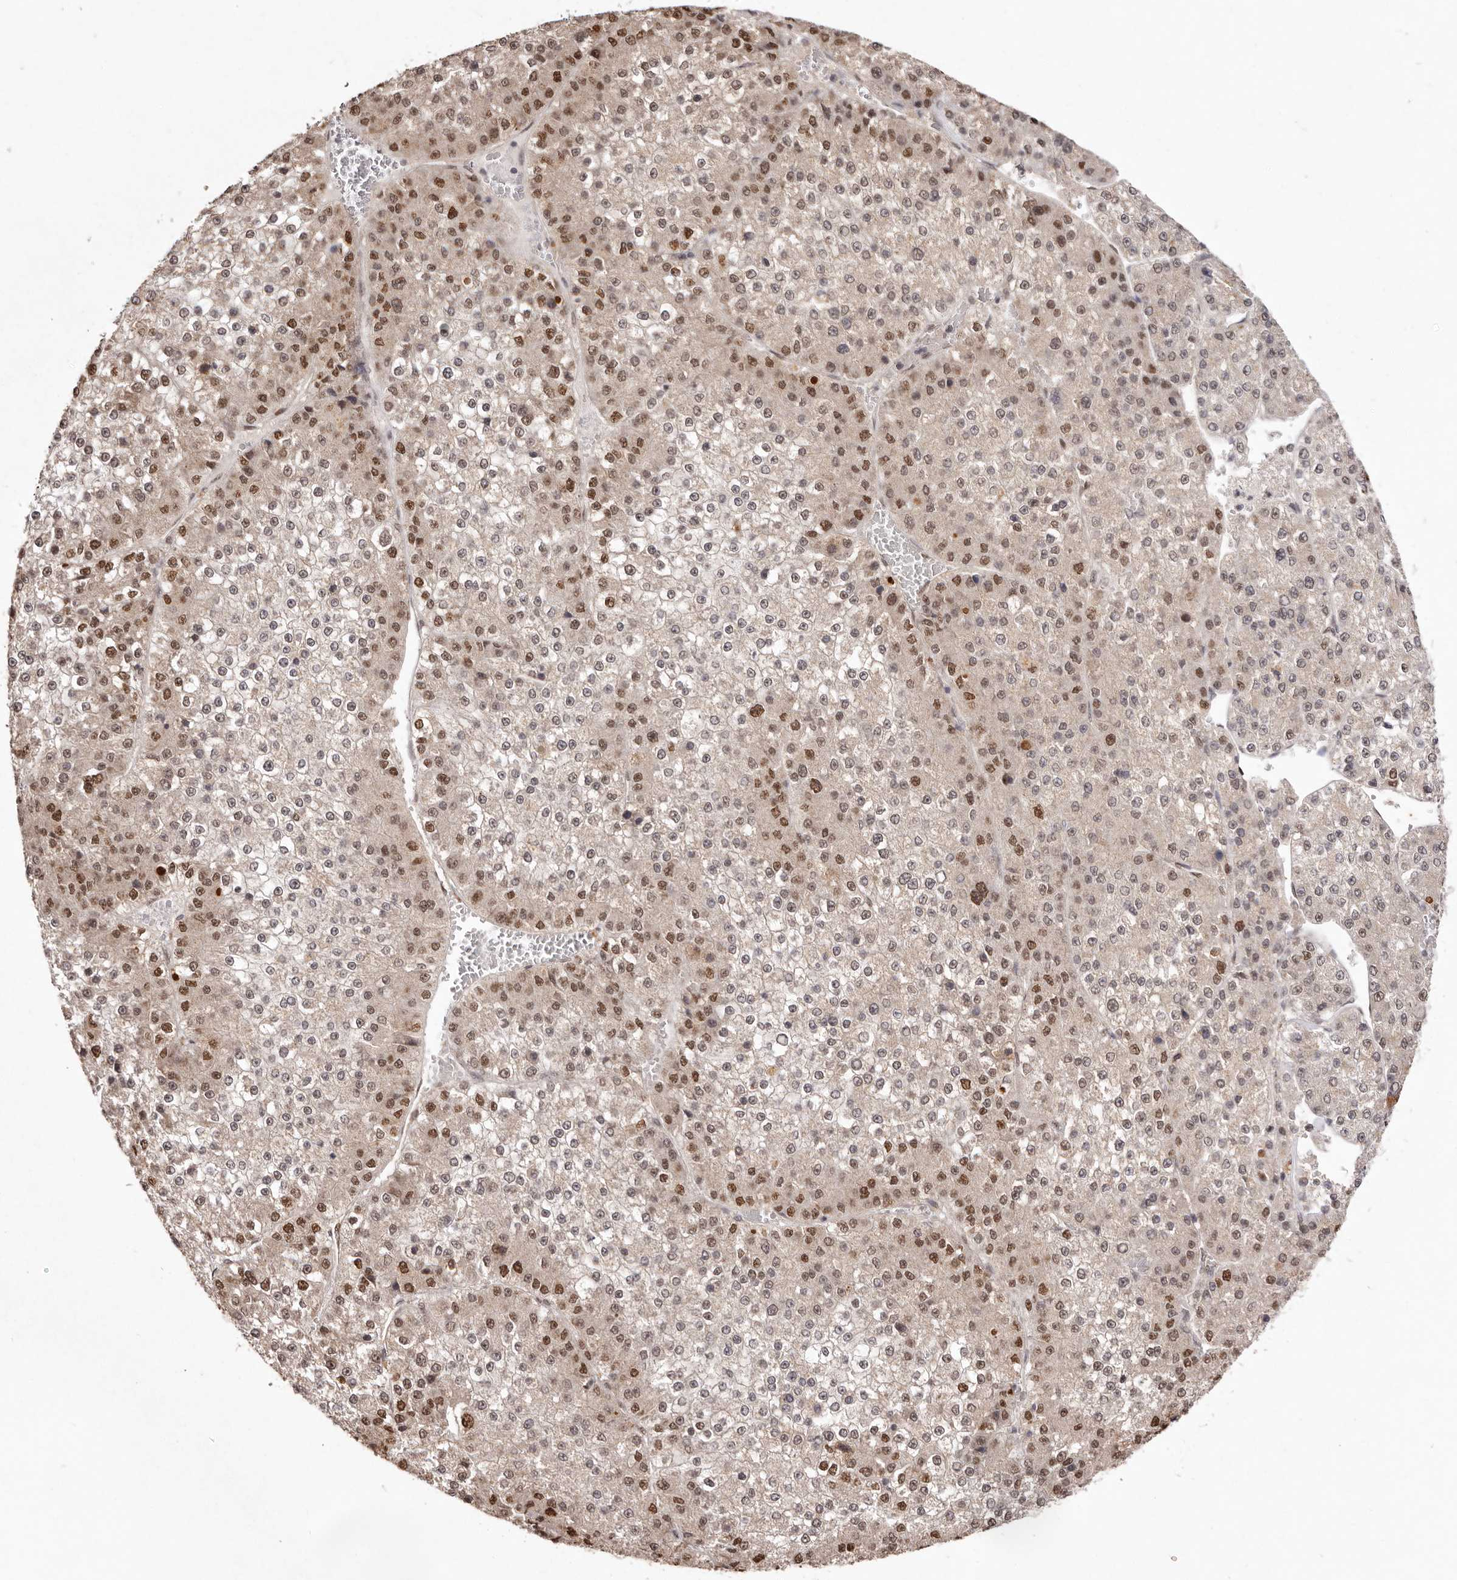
{"staining": {"intensity": "moderate", "quantity": "25%-75%", "location": "nuclear"}, "tissue": "liver cancer", "cell_type": "Tumor cells", "image_type": "cancer", "snomed": [{"axis": "morphology", "description": "Carcinoma, Hepatocellular, NOS"}, {"axis": "topography", "description": "Liver"}], "caption": "Immunohistochemical staining of human liver cancer (hepatocellular carcinoma) reveals moderate nuclear protein expression in about 25%-75% of tumor cells.", "gene": "NOTCH1", "patient": {"sex": "female", "age": 73}}